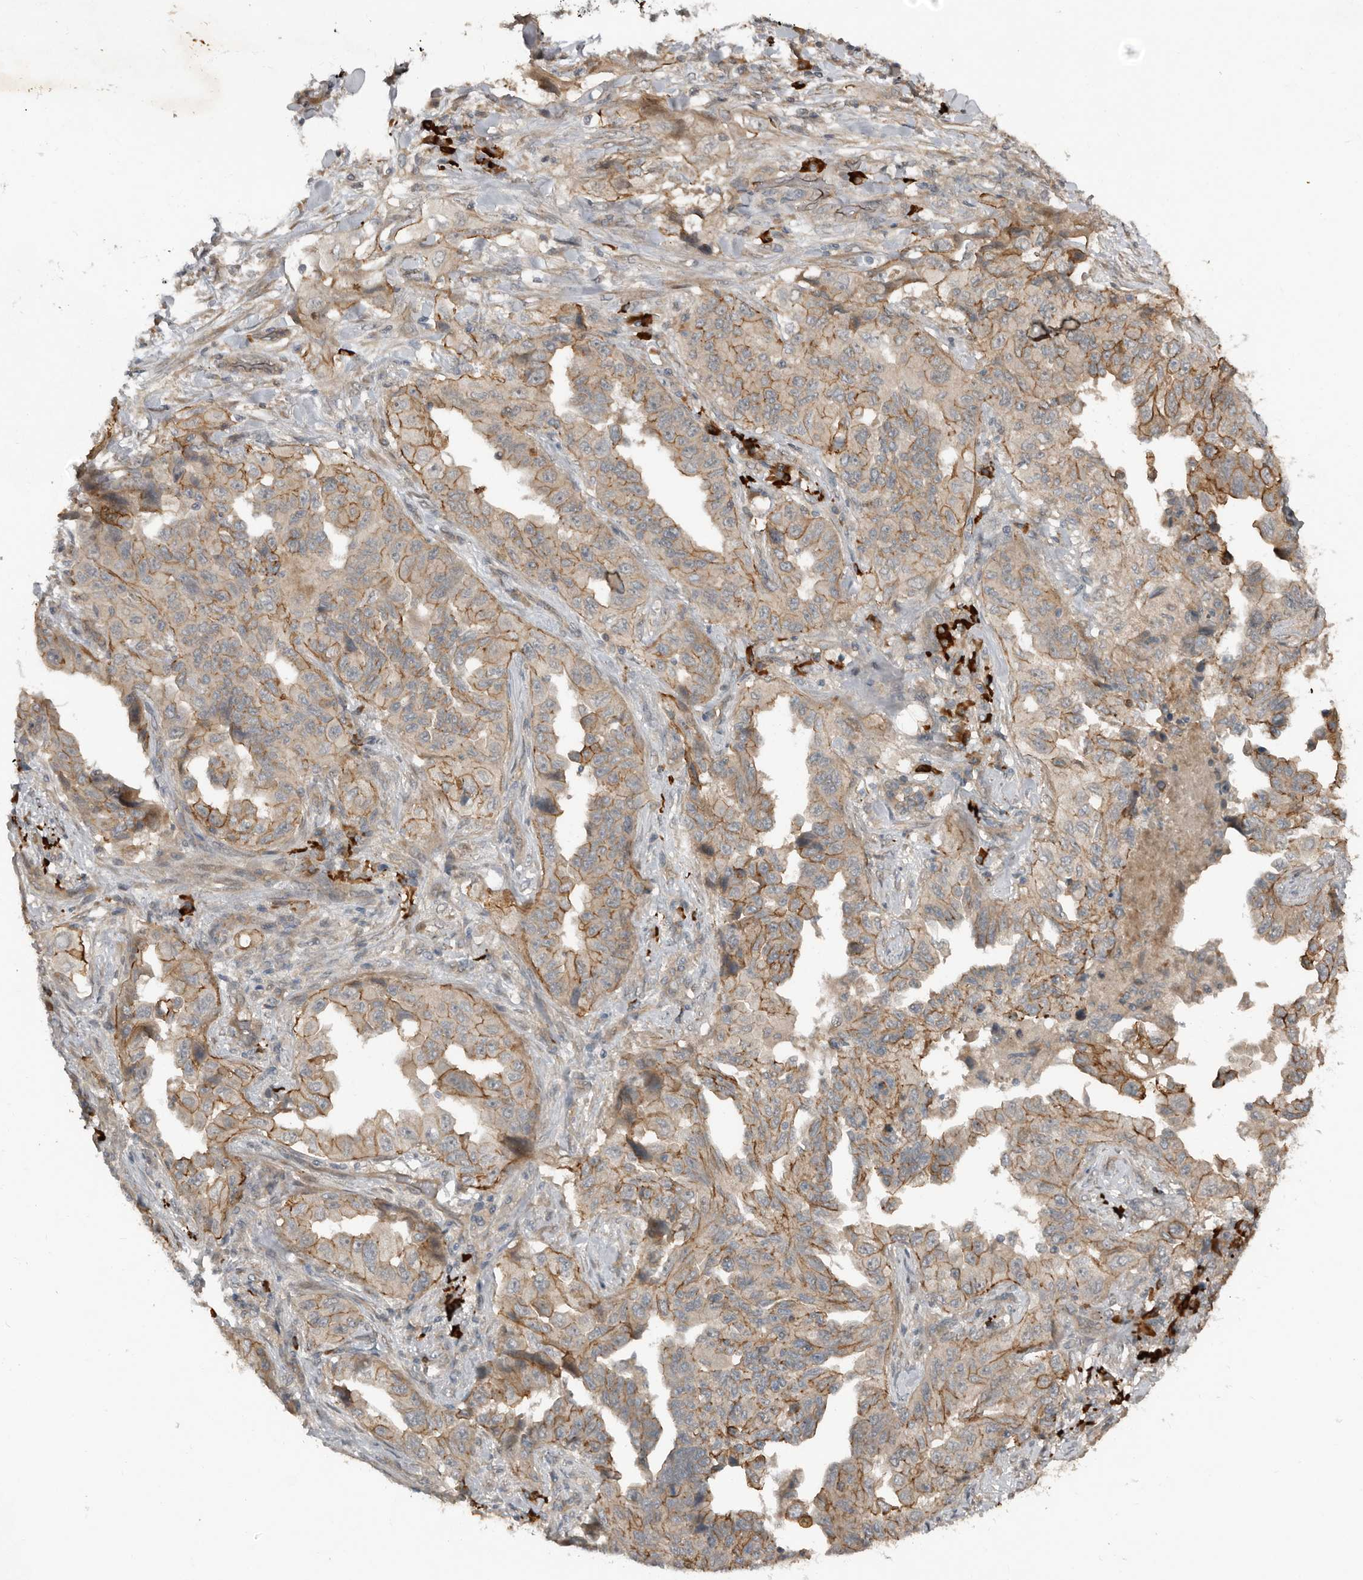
{"staining": {"intensity": "moderate", "quantity": "25%-75%", "location": "cytoplasmic/membranous"}, "tissue": "lung cancer", "cell_type": "Tumor cells", "image_type": "cancer", "snomed": [{"axis": "morphology", "description": "Adenocarcinoma, NOS"}, {"axis": "topography", "description": "Lung"}], "caption": "Lung adenocarcinoma stained with a brown dye exhibits moderate cytoplasmic/membranous positive staining in approximately 25%-75% of tumor cells.", "gene": "TEAD3", "patient": {"sex": "female", "age": 51}}